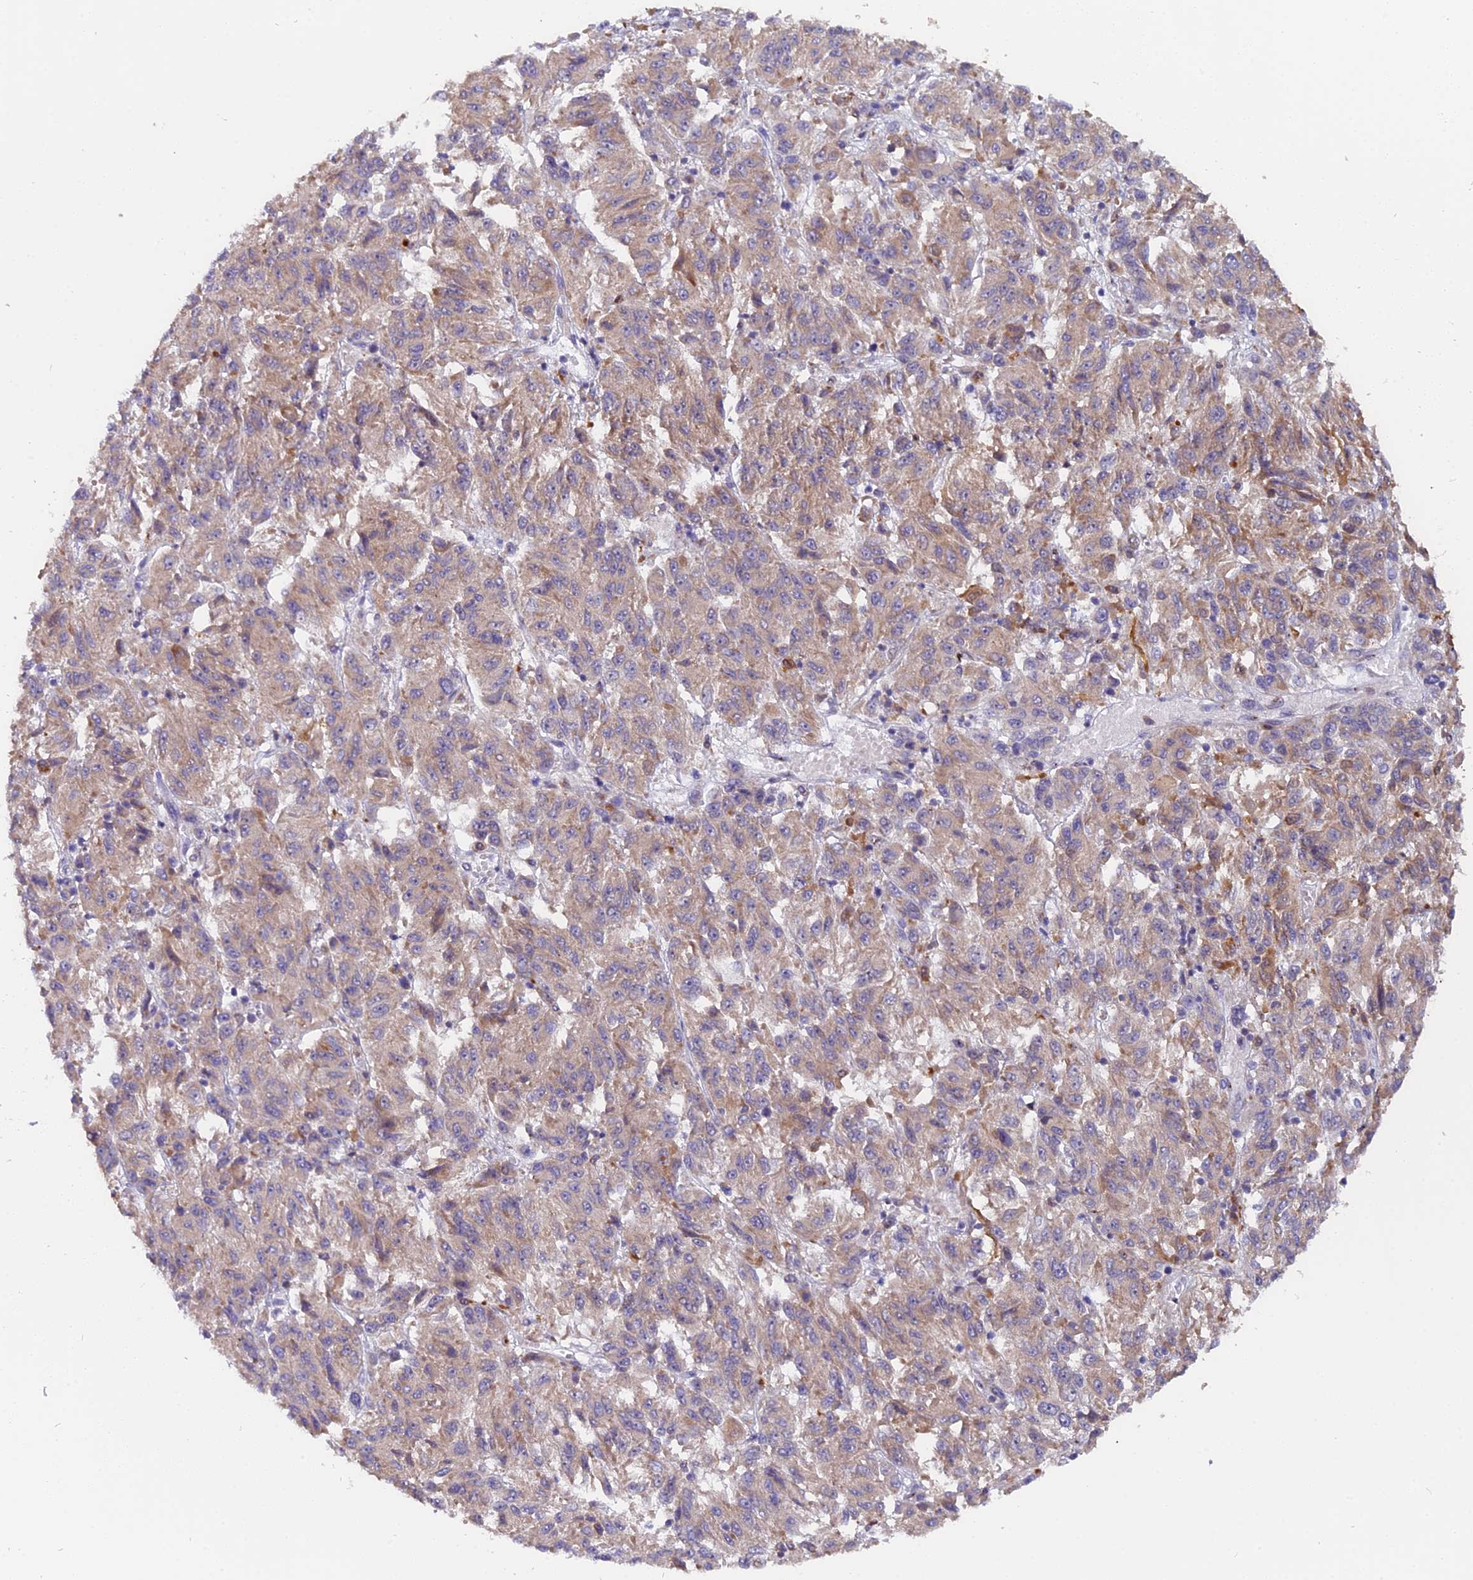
{"staining": {"intensity": "weak", "quantity": "25%-75%", "location": "cytoplasmic/membranous"}, "tissue": "melanoma", "cell_type": "Tumor cells", "image_type": "cancer", "snomed": [{"axis": "morphology", "description": "Malignant melanoma, Metastatic site"}, {"axis": "topography", "description": "Lung"}], "caption": "Brown immunohistochemical staining in human melanoma displays weak cytoplasmic/membranous staining in about 25%-75% of tumor cells.", "gene": "FAM118B", "patient": {"sex": "male", "age": 64}}